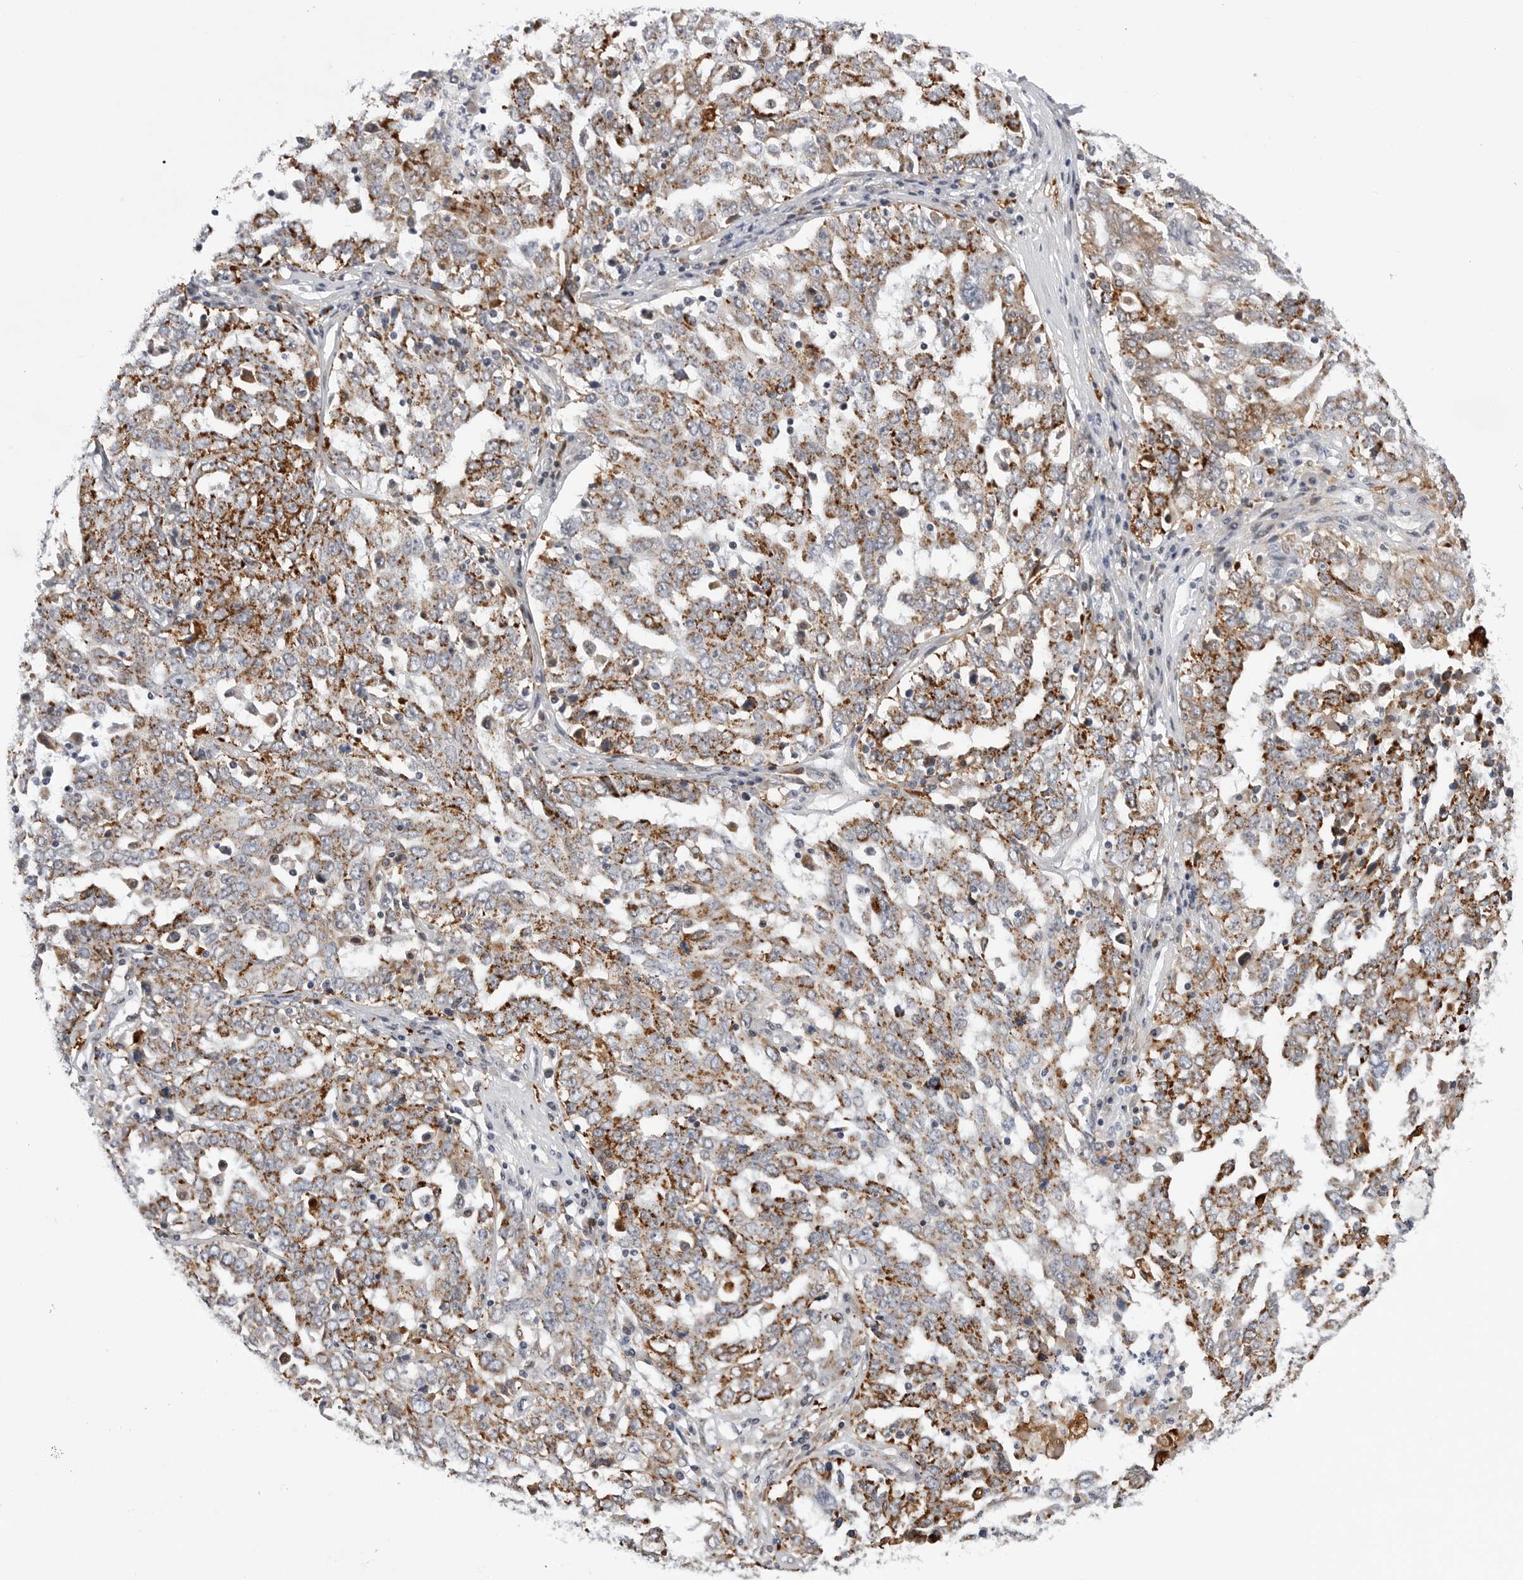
{"staining": {"intensity": "moderate", "quantity": "25%-75%", "location": "cytoplasmic/membranous"}, "tissue": "ovarian cancer", "cell_type": "Tumor cells", "image_type": "cancer", "snomed": [{"axis": "morphology", "description": "Carcinoma, endometroid"}, {"axis": "topography", "description": "Ovary"}], "caption": "Ovarian endometroid carcinoma tissue displays moderate cytoplasmic/membranous expression in approximately 25%-75% of tumor cells", "gene": "CDK20", "patient": {"sex": "female", "age": 62}}